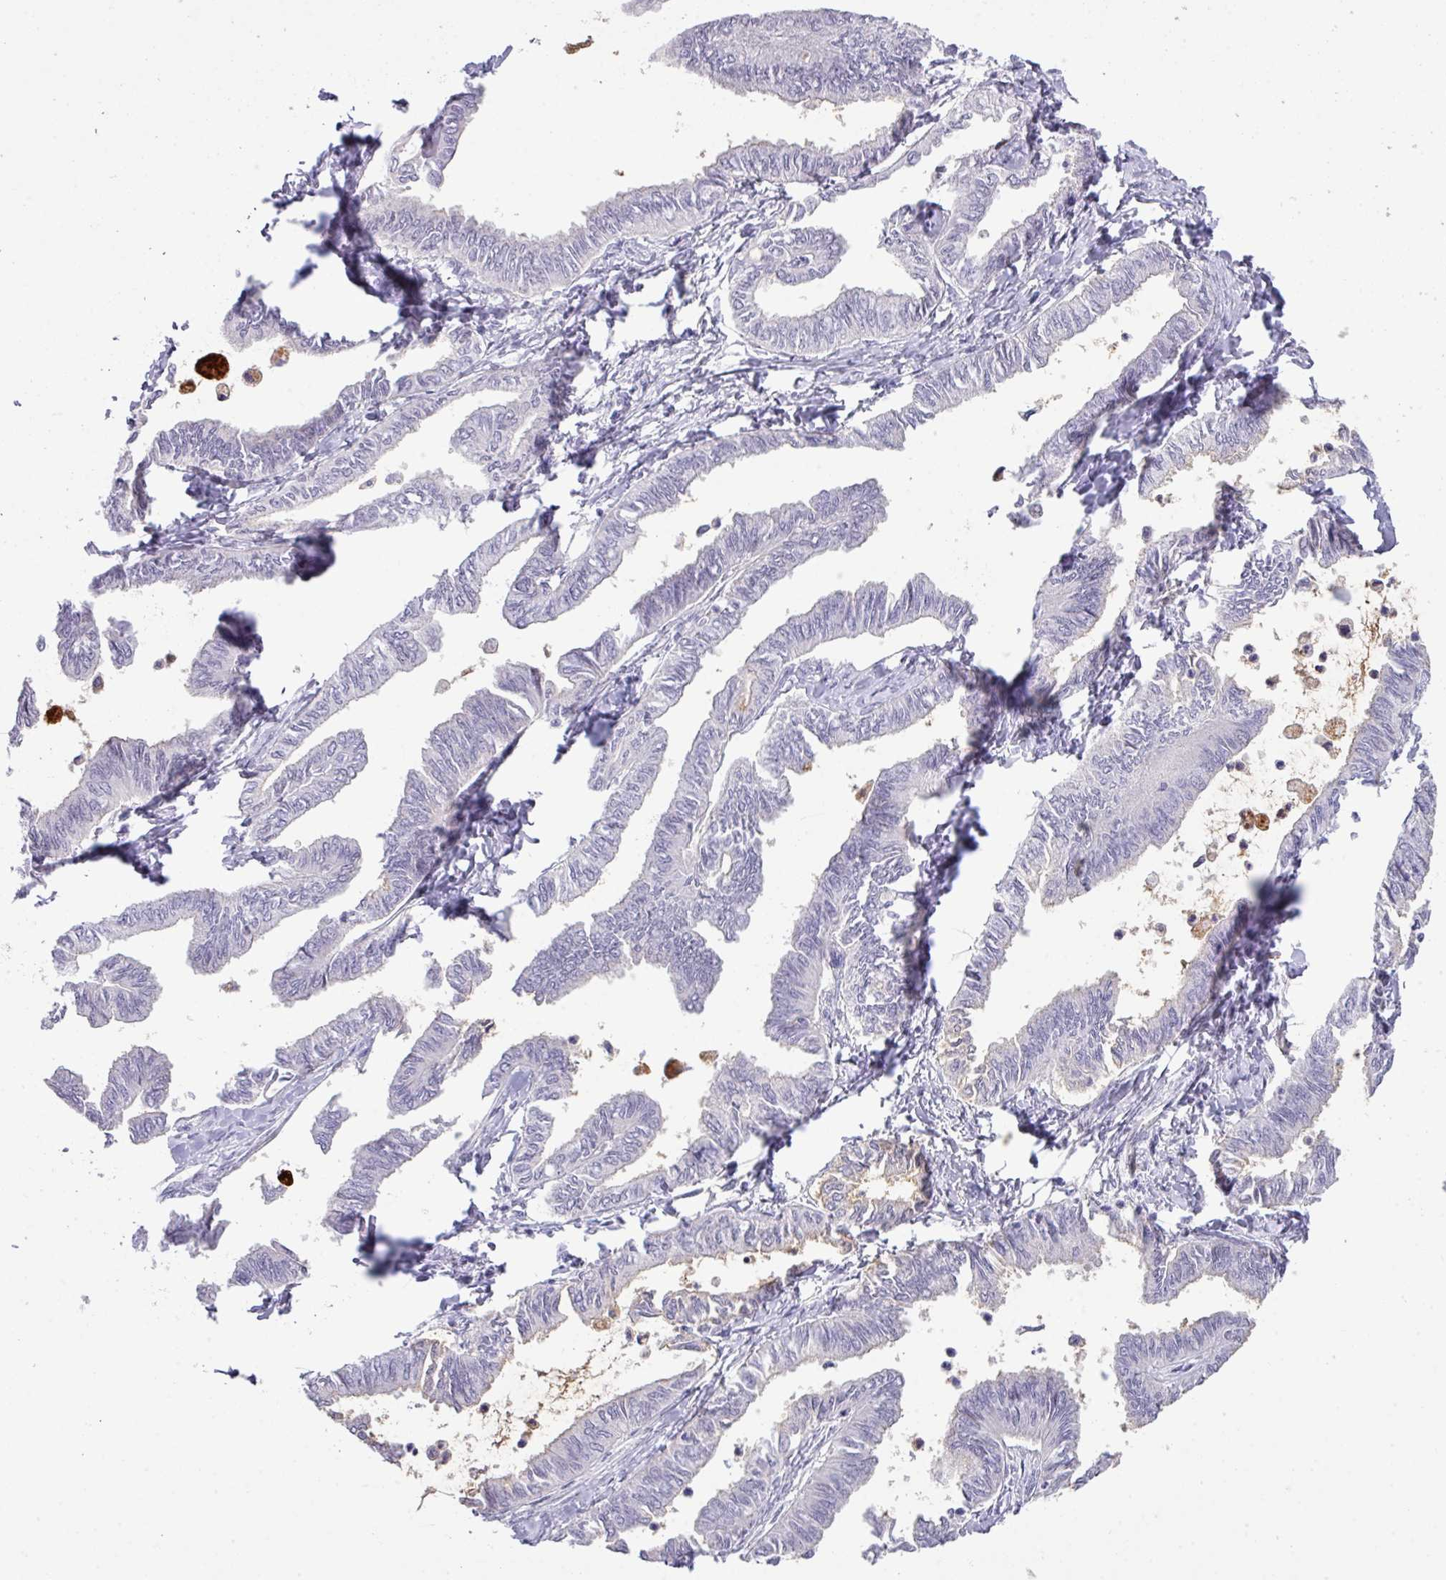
{"staining": {"intensity": "negative", "quantity": "none", "location": "none"}, "tissue": "ovarian cancer", "cell_type": "Tumor cells", "image_type": "cancer", "snomed": [{"axis": "morphology", "description": "Carcinoma, endometroid"}, {"axis": "topography", "description": "Ovary"}], "caption": "This is an IHC image of human ovarian cancer. There is no staining in tumor cells.", "gene": "ANKRD13B", "patient": {"sex": "female", "age": 70}}